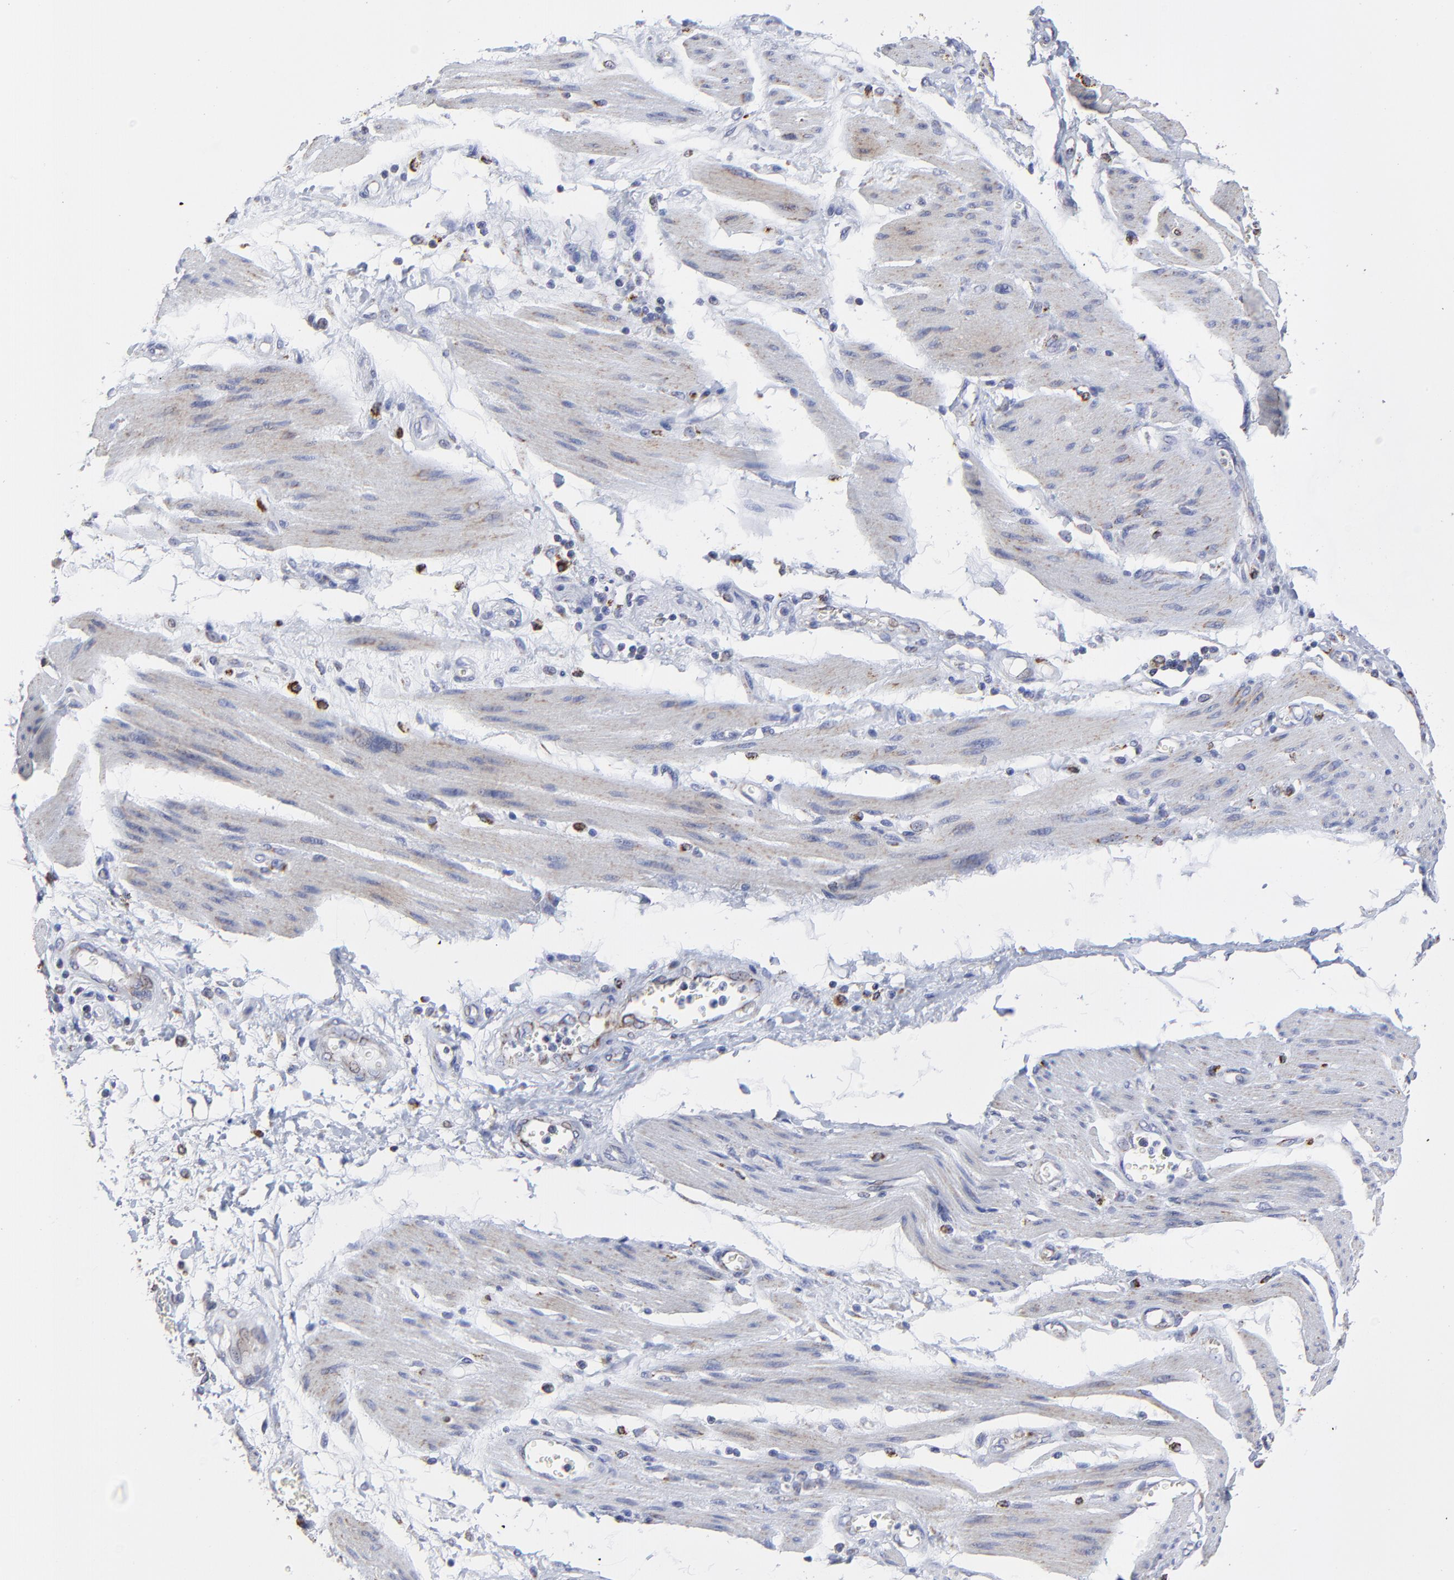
{"staining": {"intensity": "weak", "quantity": "<25%", "location": "cytoplasmic/membranous"}, "tissue": "stomach cancer", "cell_type": "Tumor cells", "image_type": "cancer", "snomed": [{"axis": "morphology", "description": "Adenocarcinoma, NOS"}, {"axis": "topography", "description": "Pancreas"}, {"axis": "topography", "description": "Stomach, upper"}], "caption": "Stomach cancer stained for a protein using immunohistochemistry reveals no staining tumor cells.", "gene": "PINK1", "patient": {"sex": "male", "age": 77}}